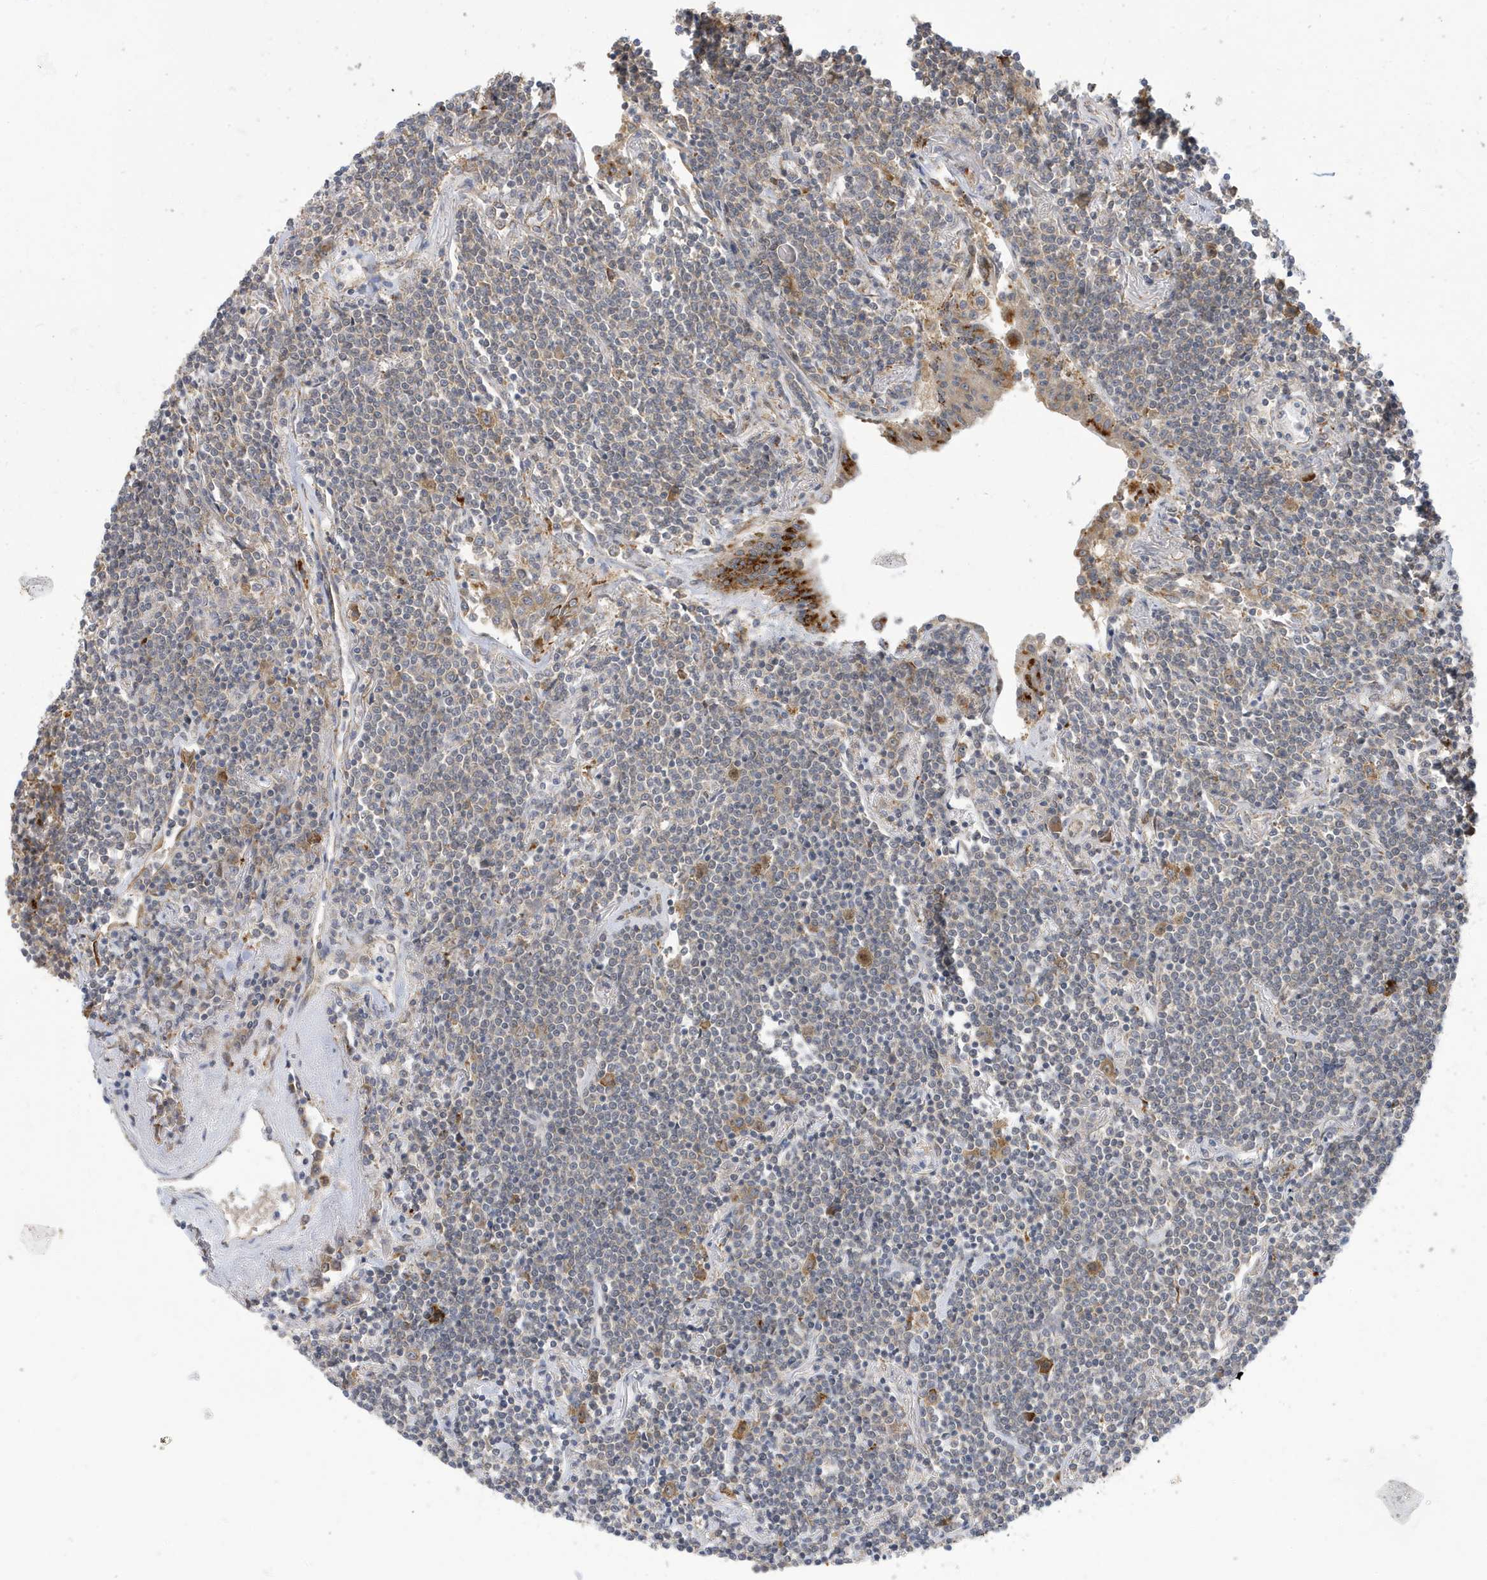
{"staining": {"intensity": "negative", "quantity": "none", "location": "none"}, "tissue": "lymphoma", "cell_type": "Tumor cells", "image_type": "cancer", "snomed": [{"axis": "morphology", "description": "Malignant lymphoma, non-Hodgkin's type, Low grade"}, {"axis": "topography", "description": "Lung"}], "caption": "This image is of lymphoma stained with immunohistochemistry (IHC) to label a protein in brown with the nuclei are counter-stained blue. There is no expression in tumor cells.", "gene": "ZNF507", "patient": {"sex": "female", "age": 71}}